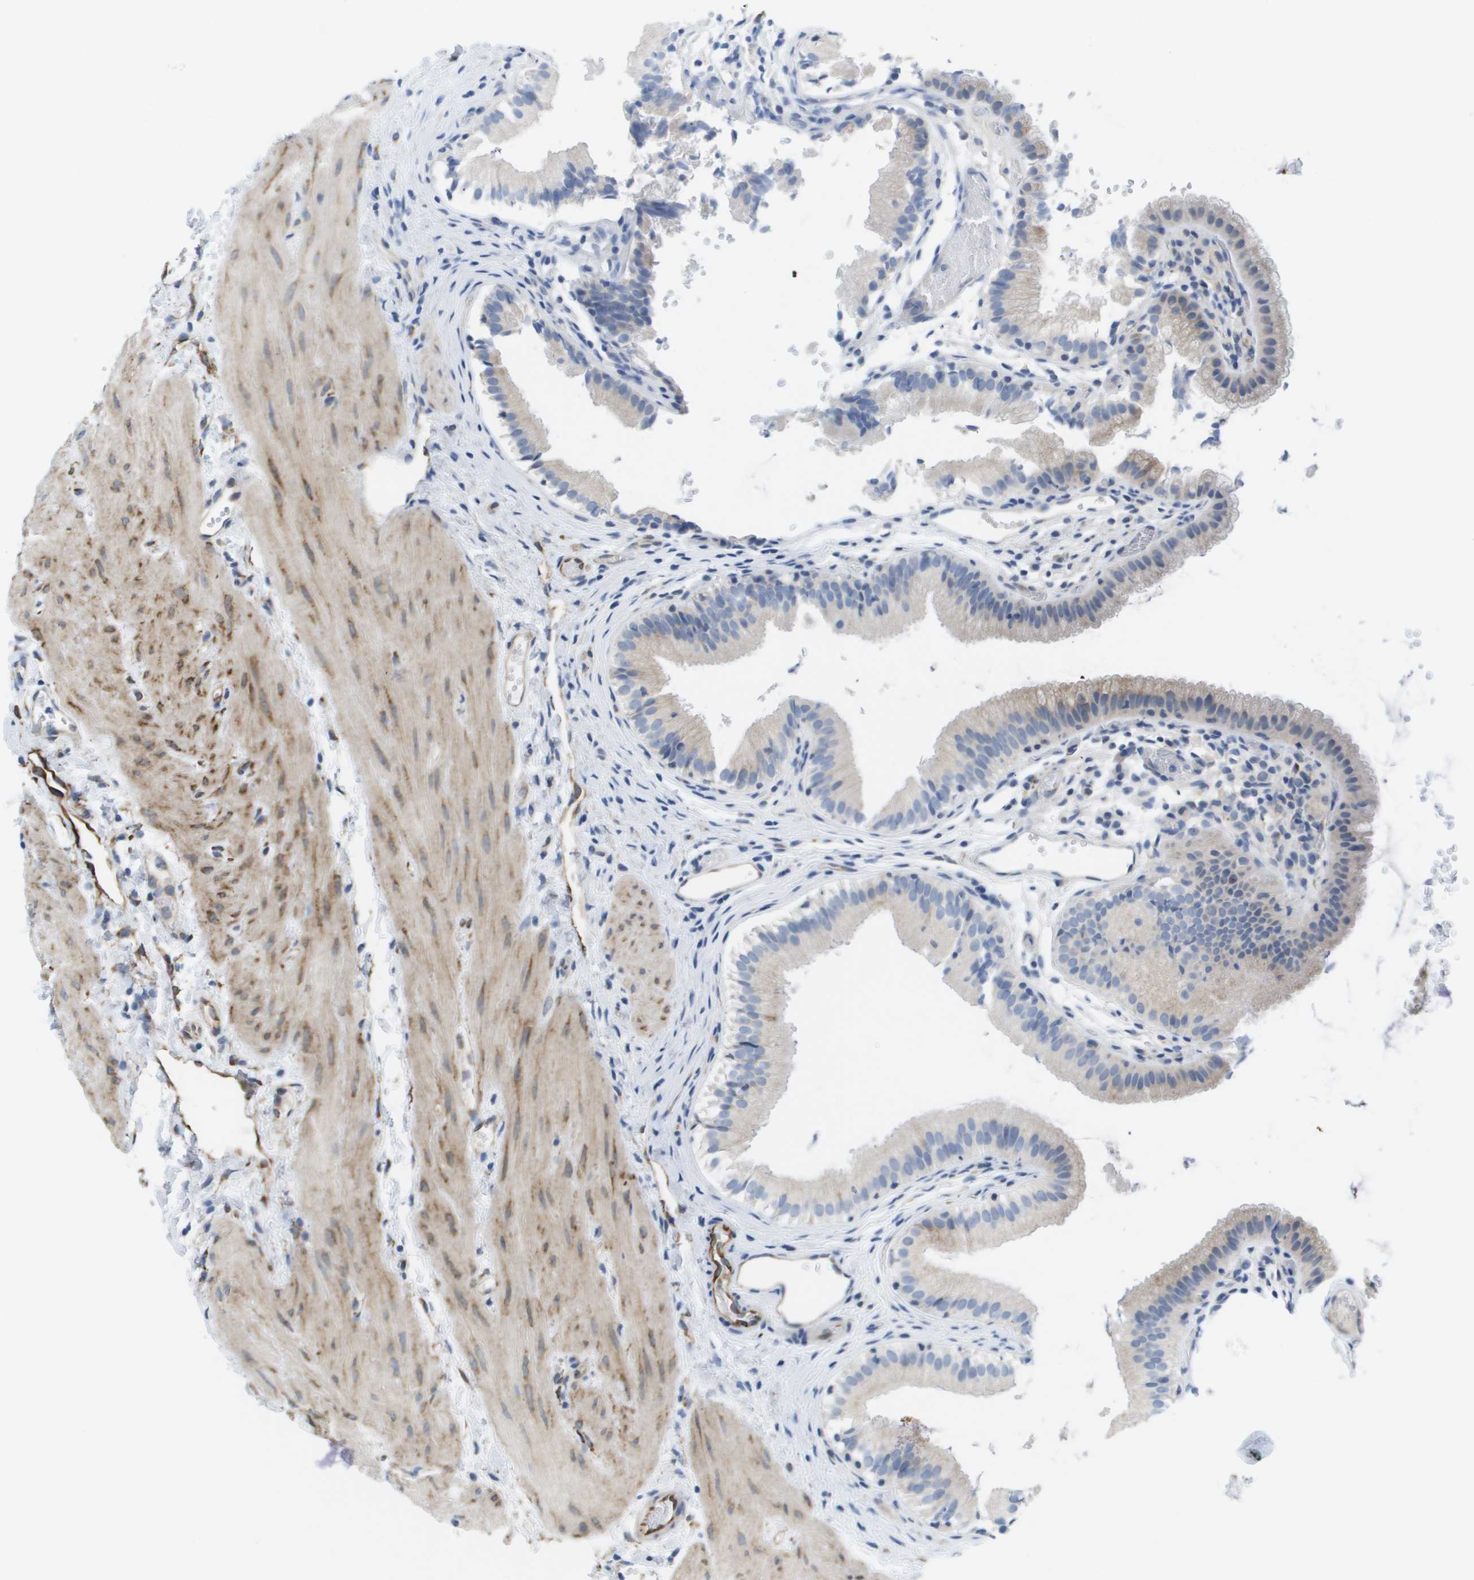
{"staining": {"intensity": "weak", "quantity": "25%-75%", "location": "cytoplasmic/membranous"}, "tissue": "gallbladder", "cell_type": "Glandular cells", "image_type": "normal", "snomed": [{"axis": "morphology", "description": "Normal tissue, NOS"}, {"axis": "topography", "description": "Gallbladder"}], "caption": "A photomicrograph of human gallbladder stained for a protein displays weak cytoplasmic/membranous brown staining in glandular cells. (Stains: DAB in brown, nuclei in blue, Microscopy: brightfield microscopy at high magnification).", "gene": "ST3GAL2", "patient": {"sex": "female", "age": 26}}